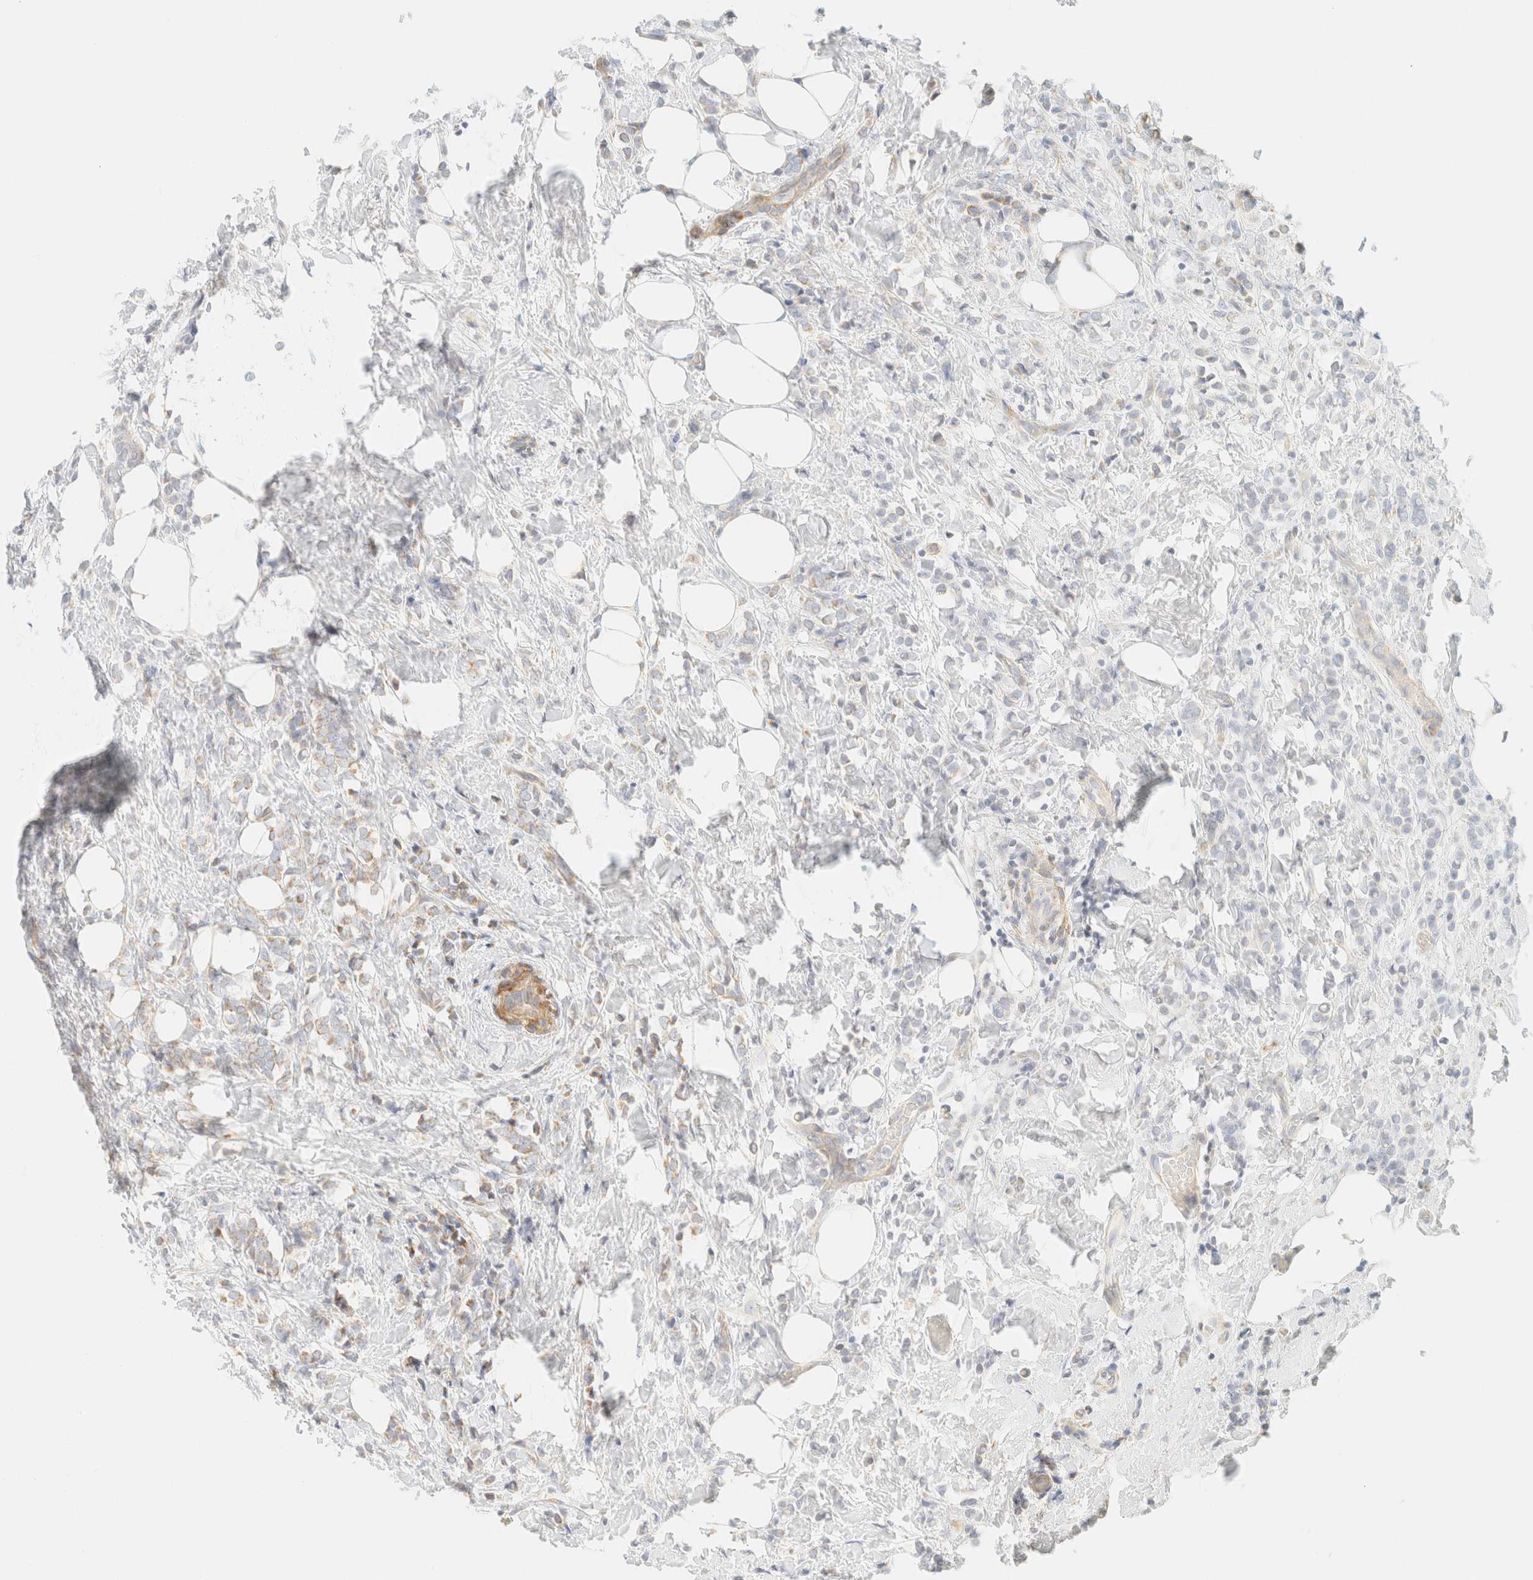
{"staining": {"intensity": "weak", "quantity": "<25%", "location": "cytoplasmic/membranous"}, "tissue": "breast cancer", "cell_type": "Tumor cells", "image_type": "cancer", "snomed": [{"axis": "morphology", "description": "Lobular carcinoma"}, {"axis": "topography", "description": "Breast"}], "caption": "High magnification brightfield microscopy of breast cancer (lobular carcinoma) stained with DAB (3,3'-diaminobenzidine) (brown) and counterstained with hematoxylin (blue): tumor cells show no significant expression. (DAB (3,3'-diaminobenzidine) immunohistochemistry (IHC), high magnification).", "gene": "MRM3", "patient": {"sex": "female", "age": 50}}